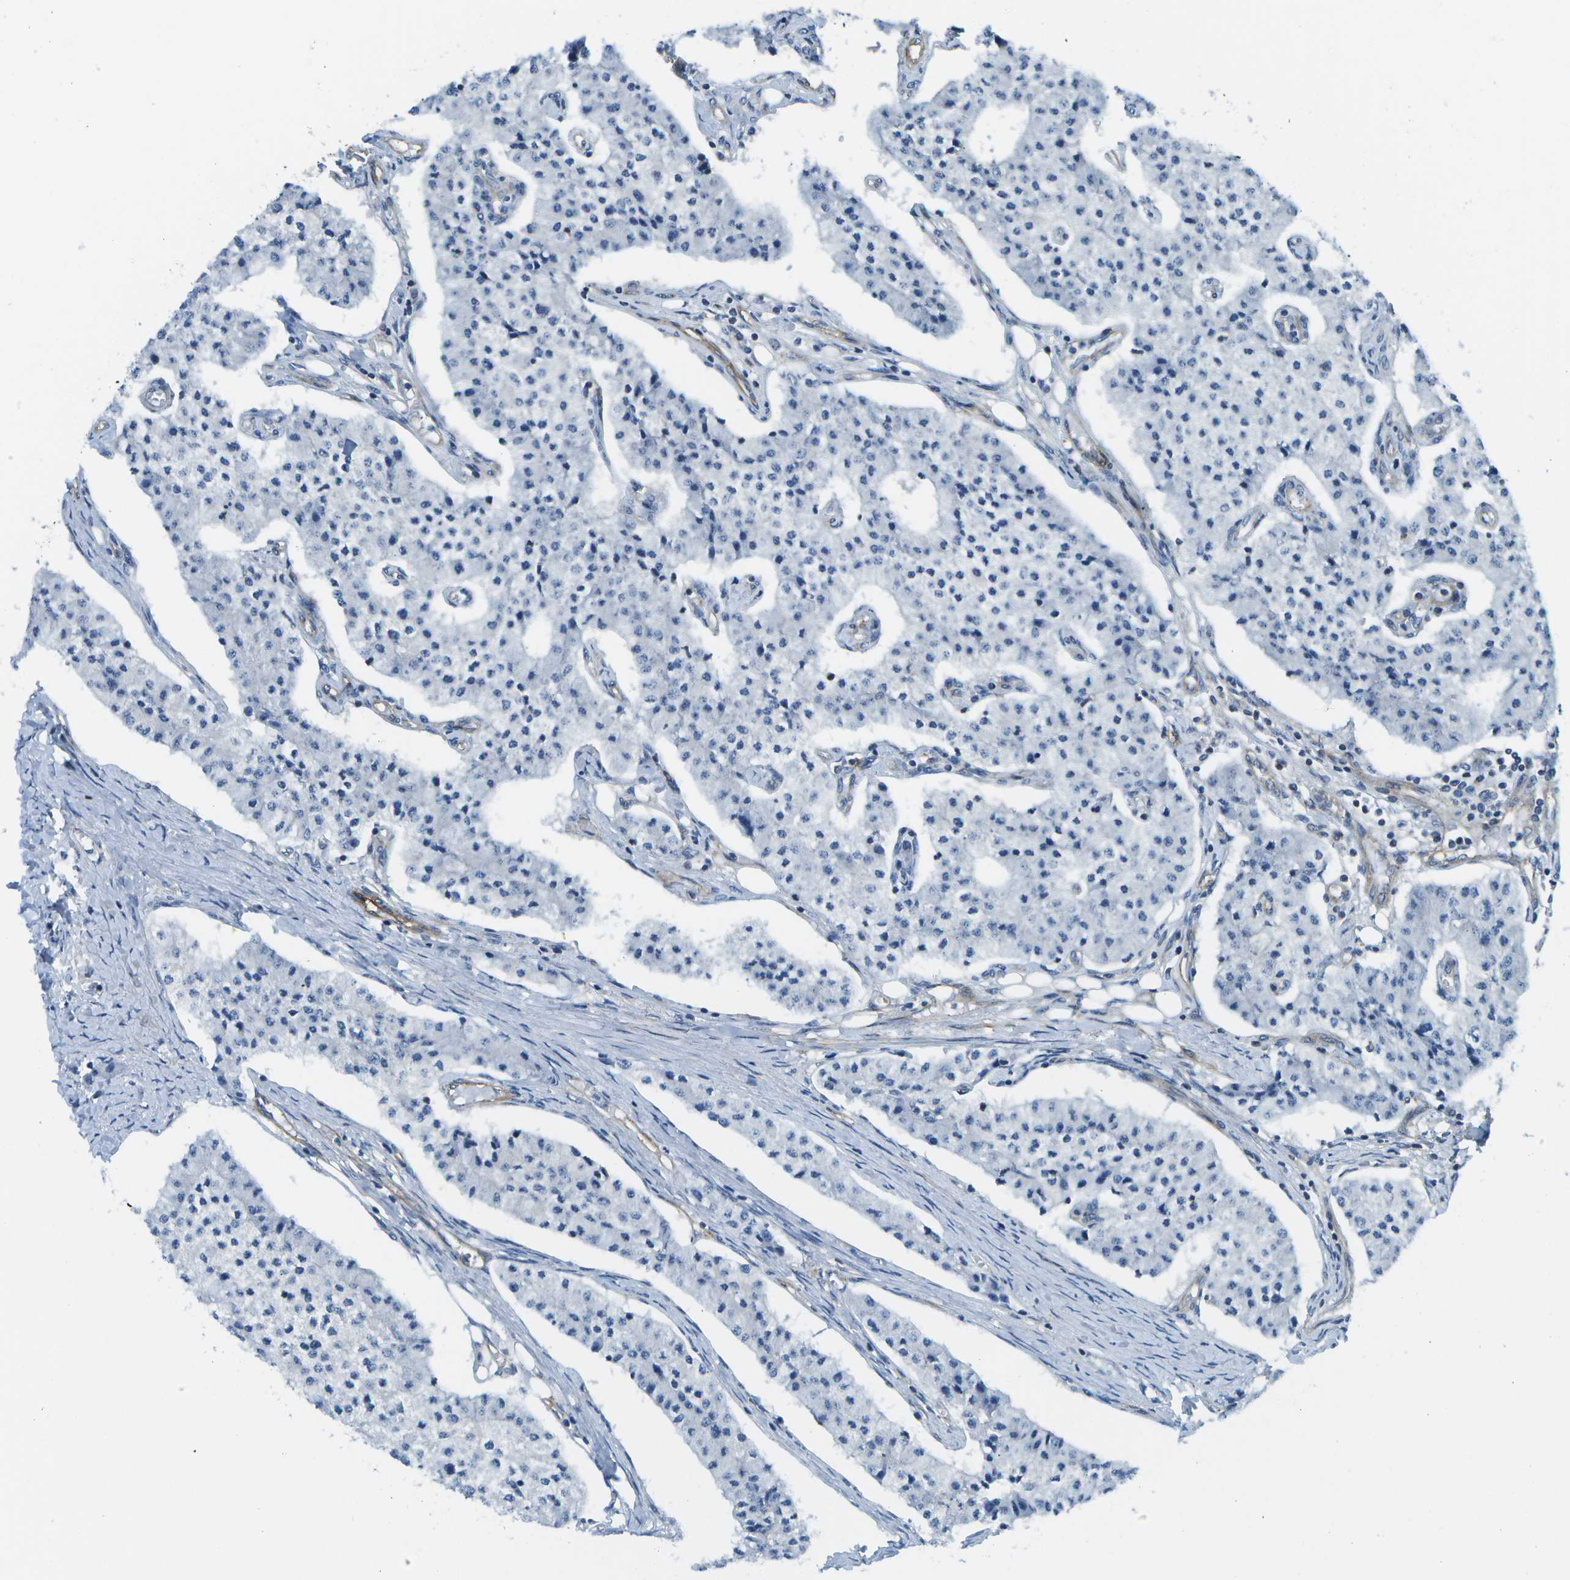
{"staining": {"intensity": "negative", "quantity": "none", "location": "none"}, "tissue": "carcinoid", "cell_type": "Tumor cells", "image_type": "cancer", "snomed": [{"axis": "morphology", "description": "Carcinoid, malignant, NOS"}, {"axis": "topography", "description": "Colon"}], "caption": "High power microscopy photomicrograph of an immunohistochemistry (IHC) image of carcinoid, revealing no significant staining in tumor cells.", "gene": "KIAA0040", "patient": {"sex": "female", "age": 52}}